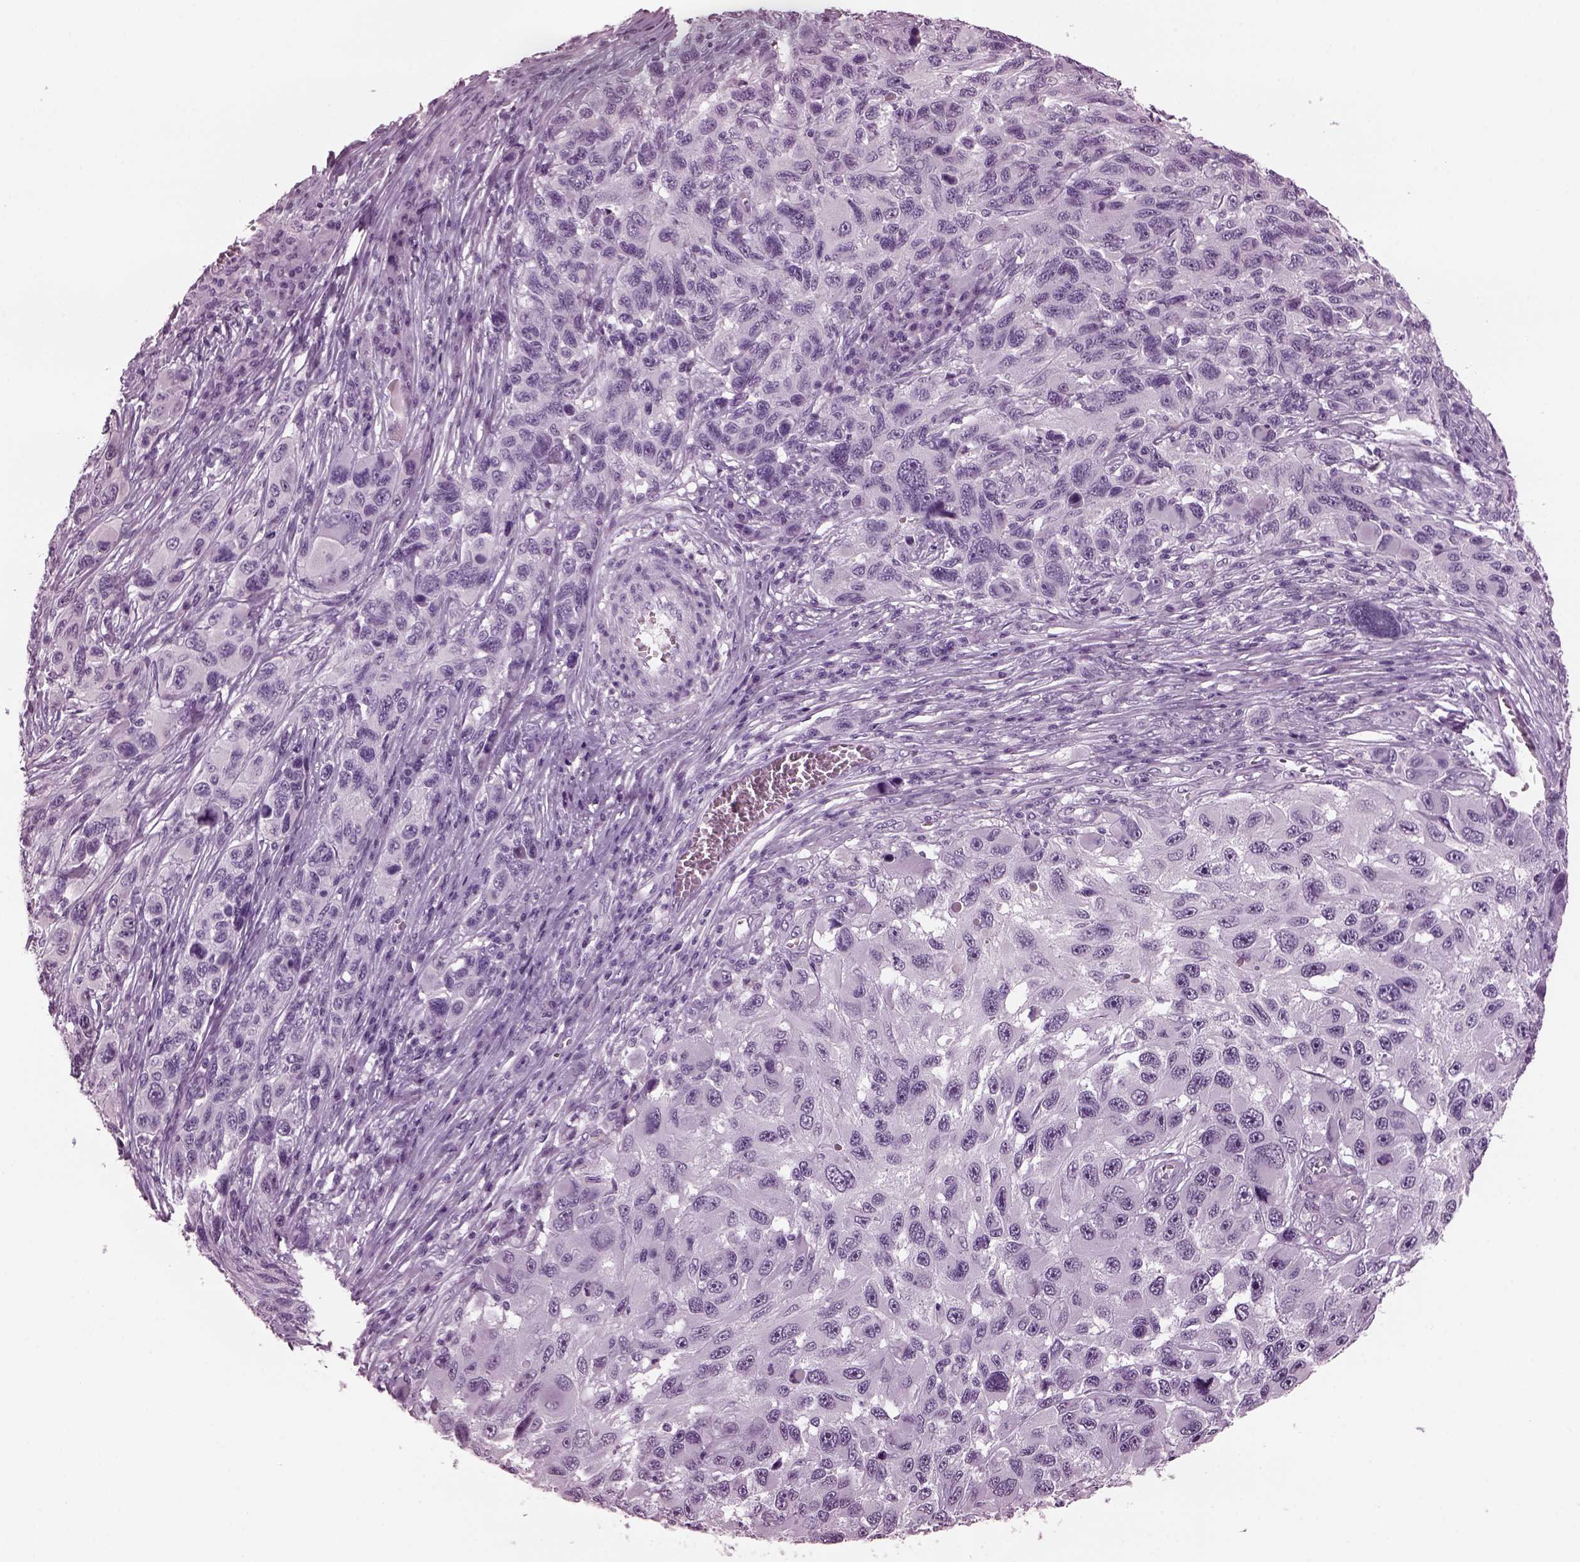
{"staining": {"intensity": "negative", "quantity": "none", "location": "none"}, "tissue": "melanoma", "cell_type": "Tumor cells", "image_type": "cancer", "snomed": [{"axis": "morphology", "description": "Malignant melanoma, NOS"}, {"axis": "topography", "description": "Skin"}], "caption": "Immunohistochemistry (IHC) micrograph of neoplastic tissue: malignant melanoma stained with DAB (3,3'-diaminobenzidine) displays no significant protein staining in tumor cells.", "gene": "TPPP2", "patient": {"sex": "male", "age": 53}}